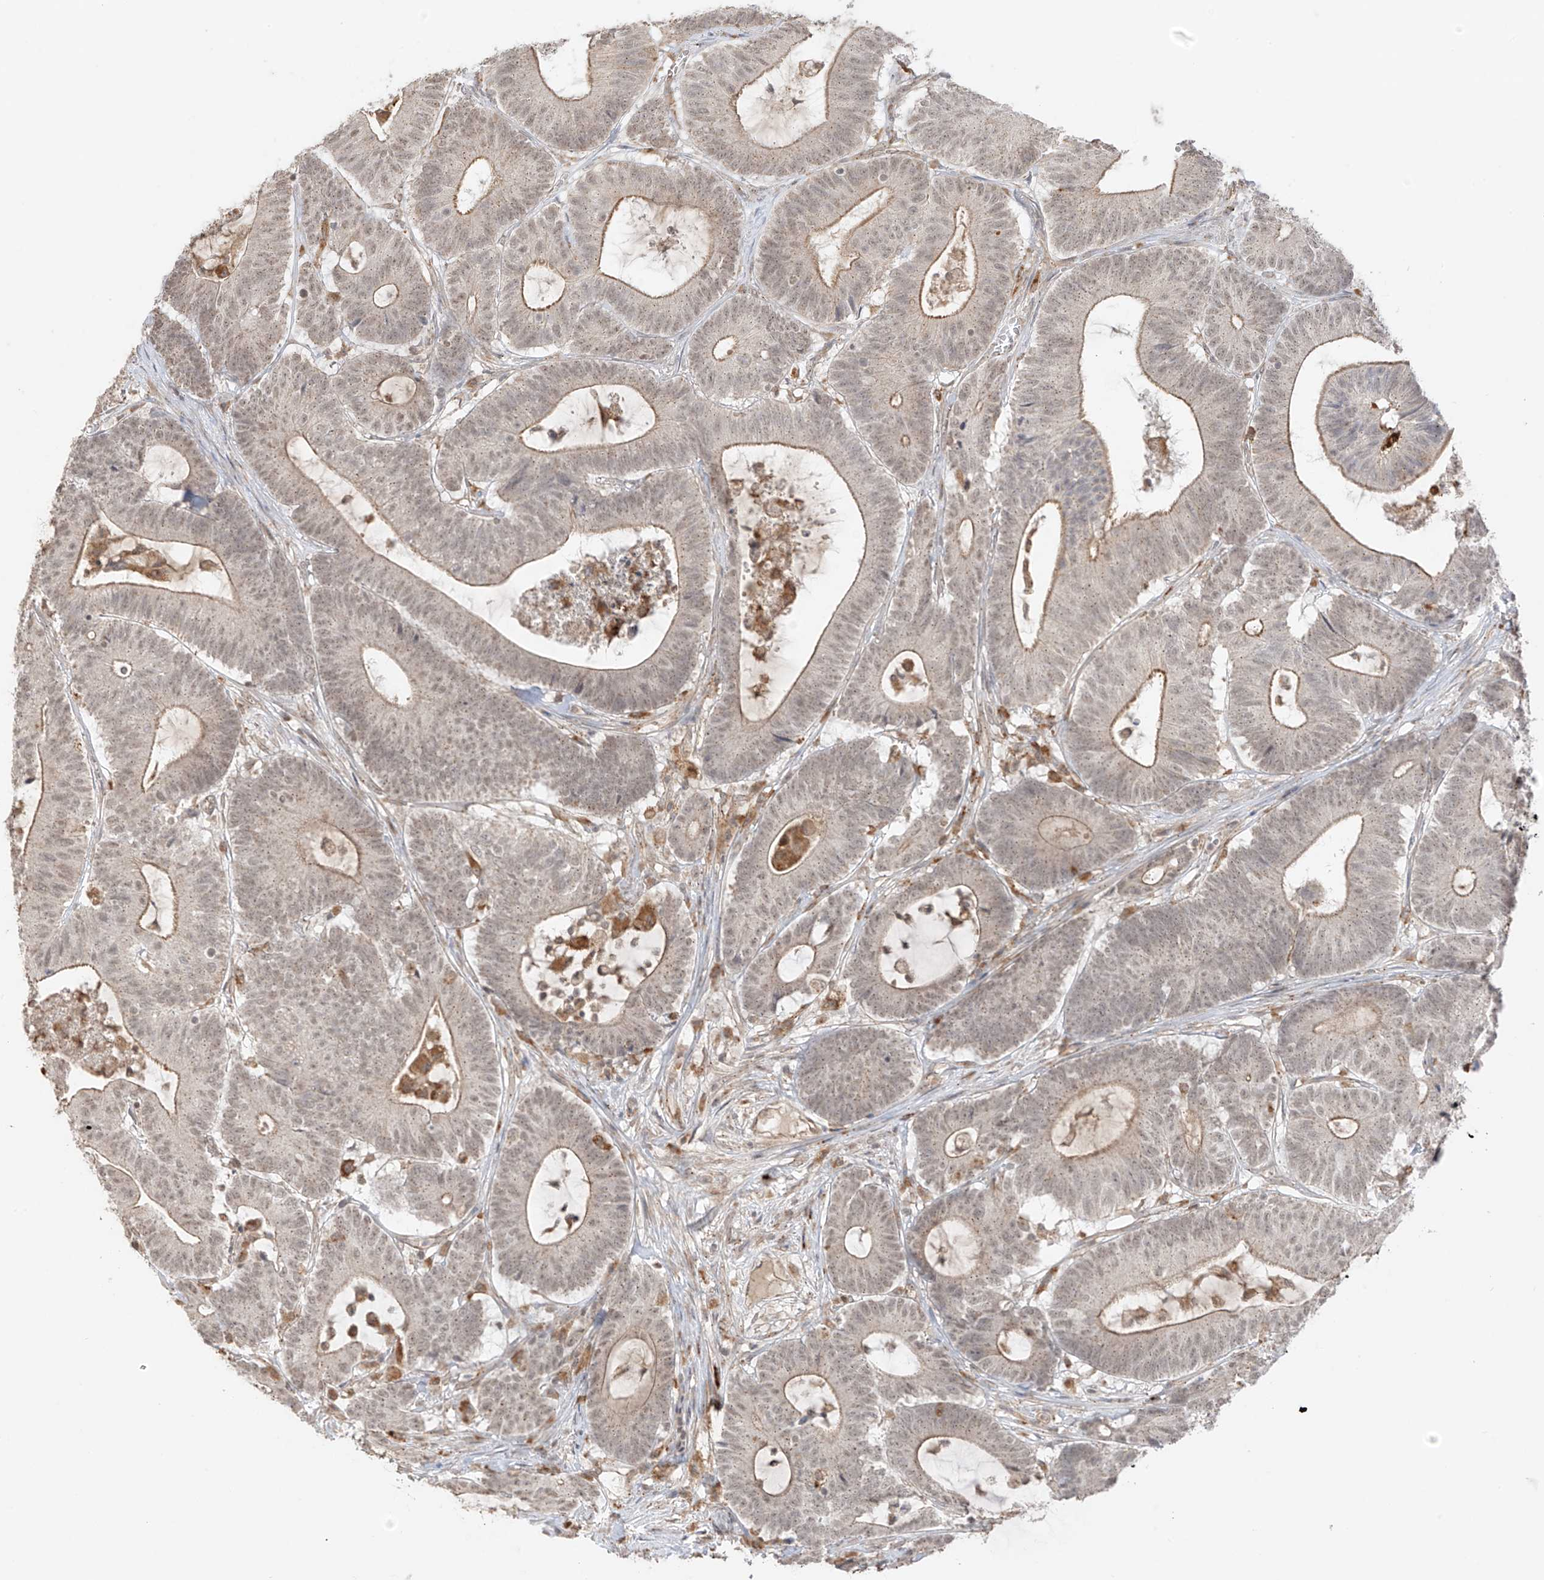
{"staining": {"intensity": "weak", "quantity": "25%-75%", "location": "cytoplasmic/membranous"}, "tissue": "colorectal cancer", "cell_type": "Tumor cells", "image_type": "cancer", "snomed": [{"axis": "morphology", "description": "Adenocarcinoma, NOS"}, {"axis": "topography", "description": "Colon"}], "caption": "Protein staining by immunohistochemistry shows weak cytoplasmic/membranous staining in about 25%-75% of tumor cells in adenocarcinoma (colorectal).", "gene": "N4BP3", "patient": {"sex": "female", "age": 84}}